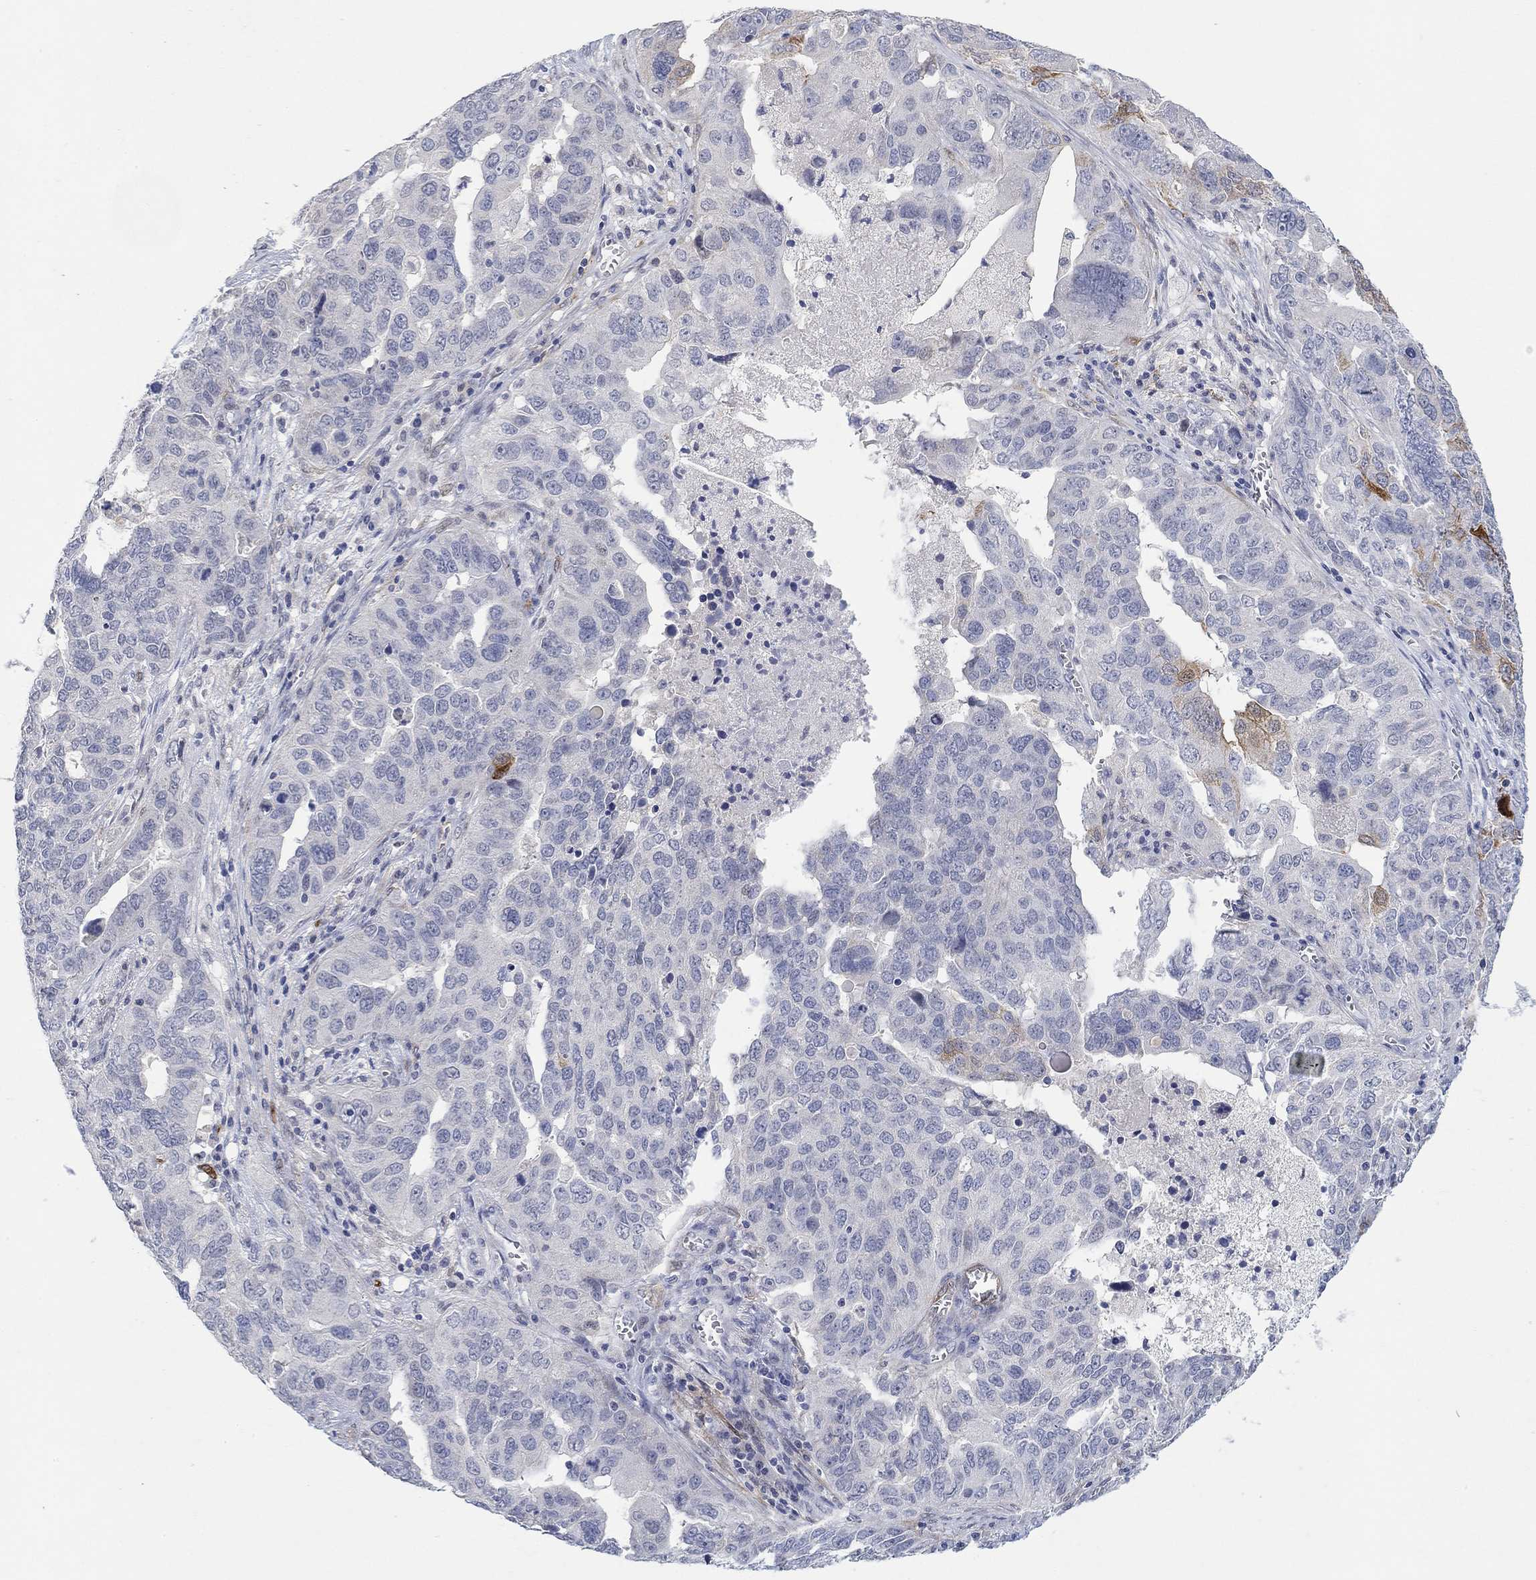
{"staining": {"intensity": "negative", "quantity": "none", "location": "none"}, "tissue": "ovarian cancer", "cell_type": "Tumor cells", "image_type": "cancer", "snomed": [{"axis": "morphology", "description": "Carcinoma, endometroid"}, {"axis": "topography", "description": "Soft tissue"}, {"axis": "topography", "description": "Ovary"}], "caption": "Immunohistochemical staining of human endometroid carcinoma (ovarian) reveals no significant staining in tumor cells. Nuclei are stained in blue.", "gene": "VAT1L", "patient": {"sex": "female", "age": 52}}